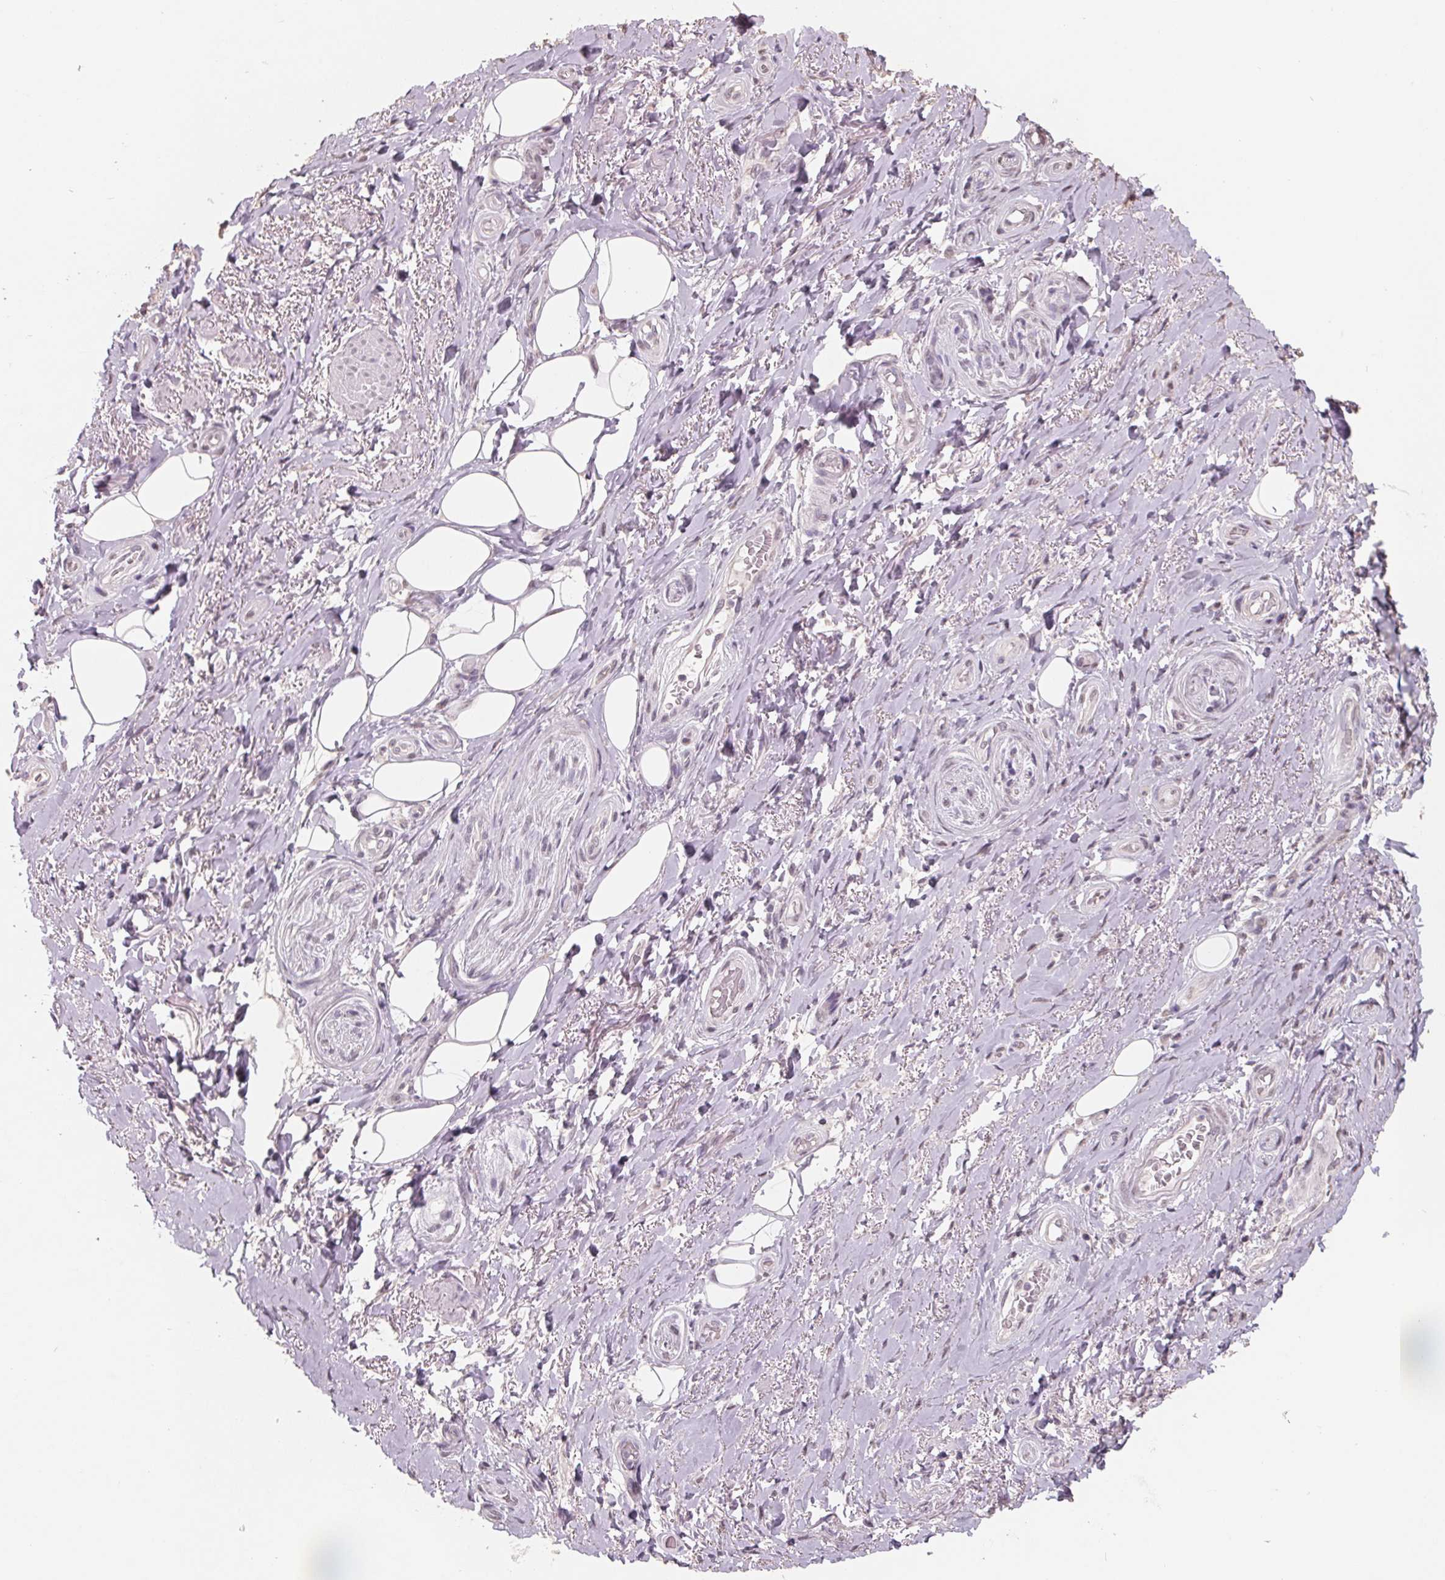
{"staining": {"intensity": "weak", "quantity": "<25%", "location": "nuclear"}, "tissue": "adipose tissue", "cell_type": "Adipocytes", "image_type": "normal", "snomed": [{"axis": "morphology", "description": "Normal tissue, NOS"}, {"axis": "topography", "description": "Anal"}, {"axis": "topography", "description": "Peripheral nerve tissue"}], "caption": "Immunohistochemistry (IHC) histopathology image of unremarkable adipose tissue: human adipose tissue stained with DAB shows no significant protein positivity in adipocytes. Brightfield microscopy of immunohistochemistry (IHC) stained with DAB (3,3'-diaminobenzidine) (brown) and hematoxylin (blue), captured at high magnification.", "gene": "FTCD", "patient": {"sex": "male", "age": 53}}